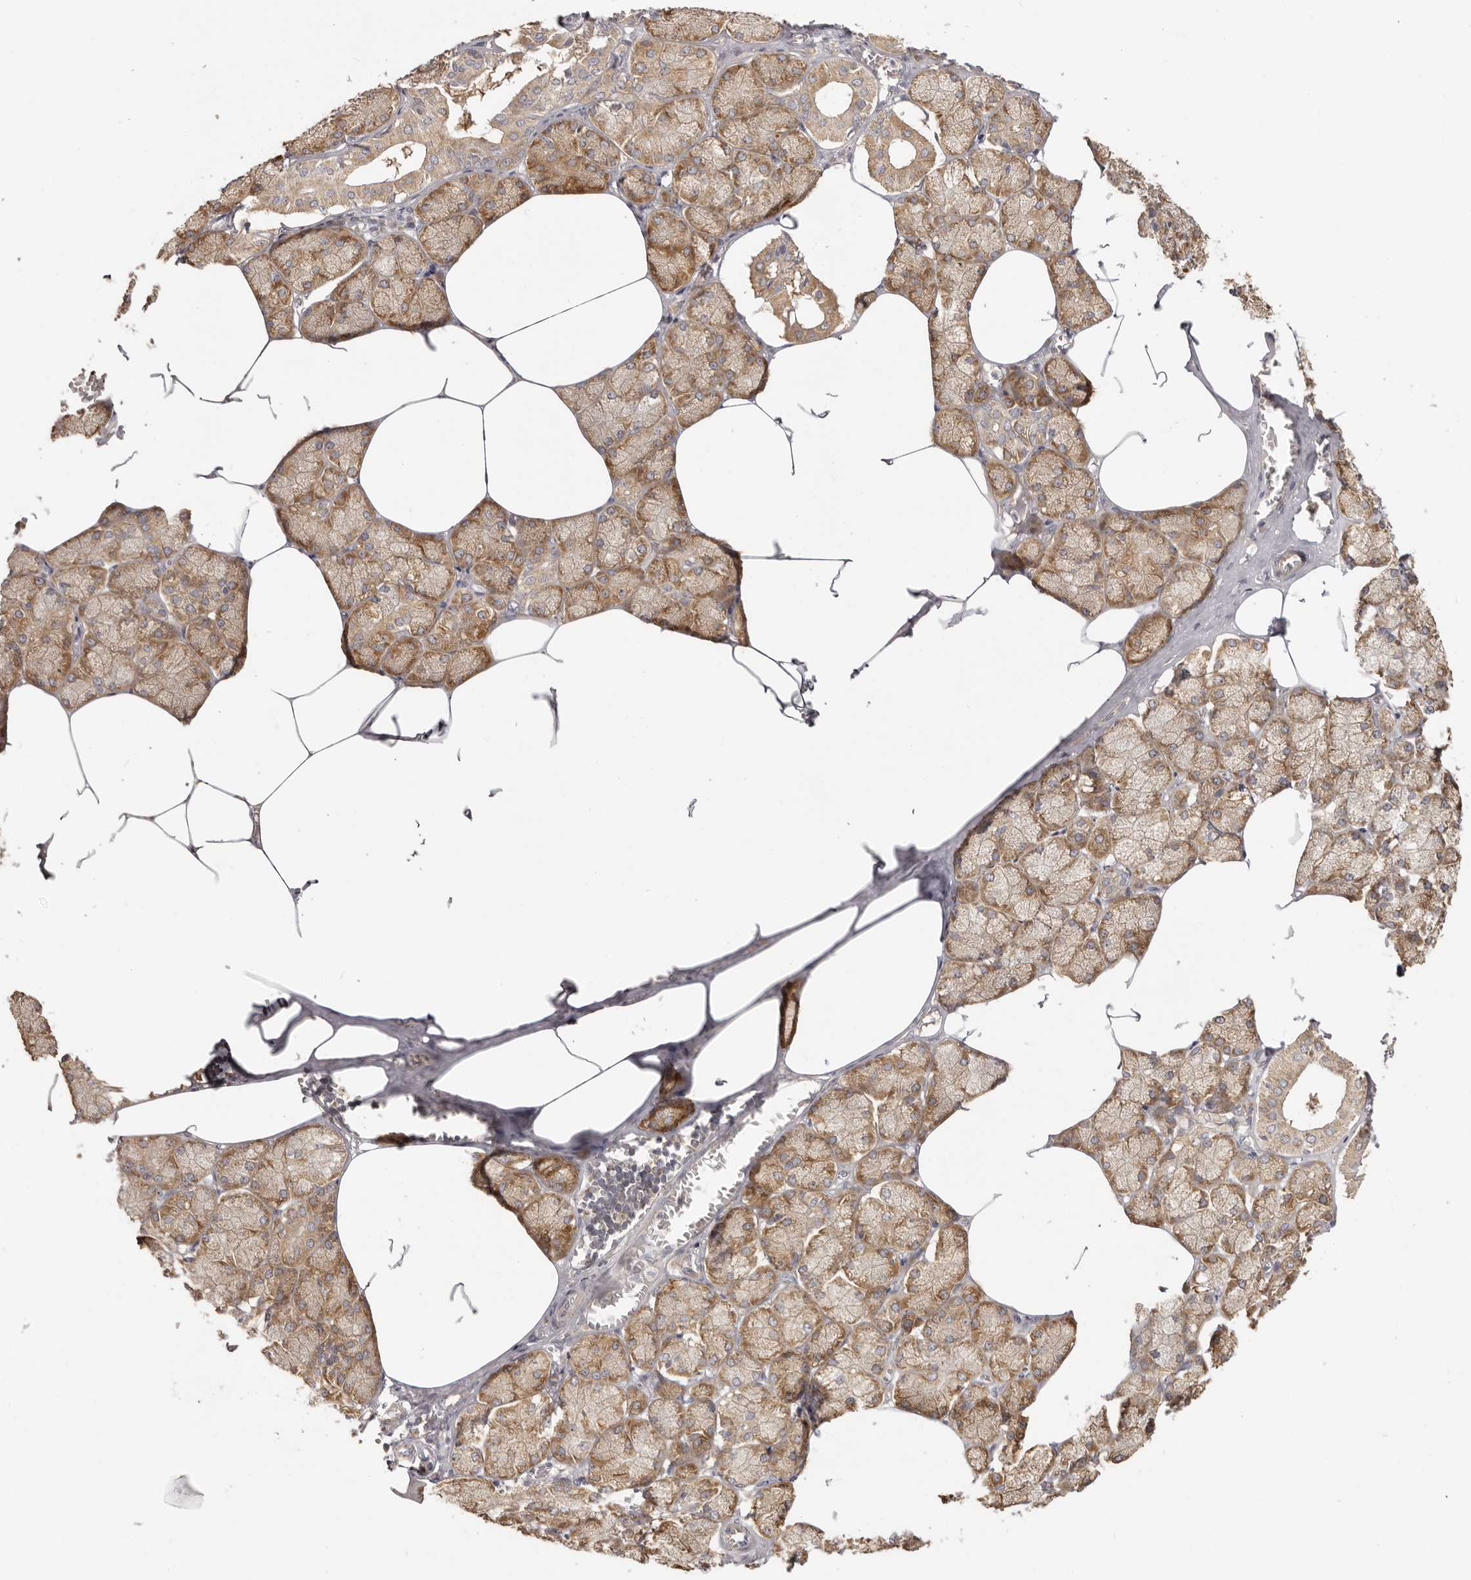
{"staining": {"intensity": "moderate", "quantity": ">75%", "location": "cytoplasmic/membranous"}, "tissue": "salivary gland", "cell_type": "Glandular cells", "image_type": "normal", "snomed": [{"axis": "morphology", "description": "Normal tissue, NOS"}, {"axis": "topography", "description": "Salivary gland"}], "caption": "Brown immunohistochemical staining in unremarkable salivary gland displays moderate cytoplasmic/membranous expression in about >75% of glandular cells.", "gene": "EEF1E1", "patient": {"sex": "male", "age": 62}}